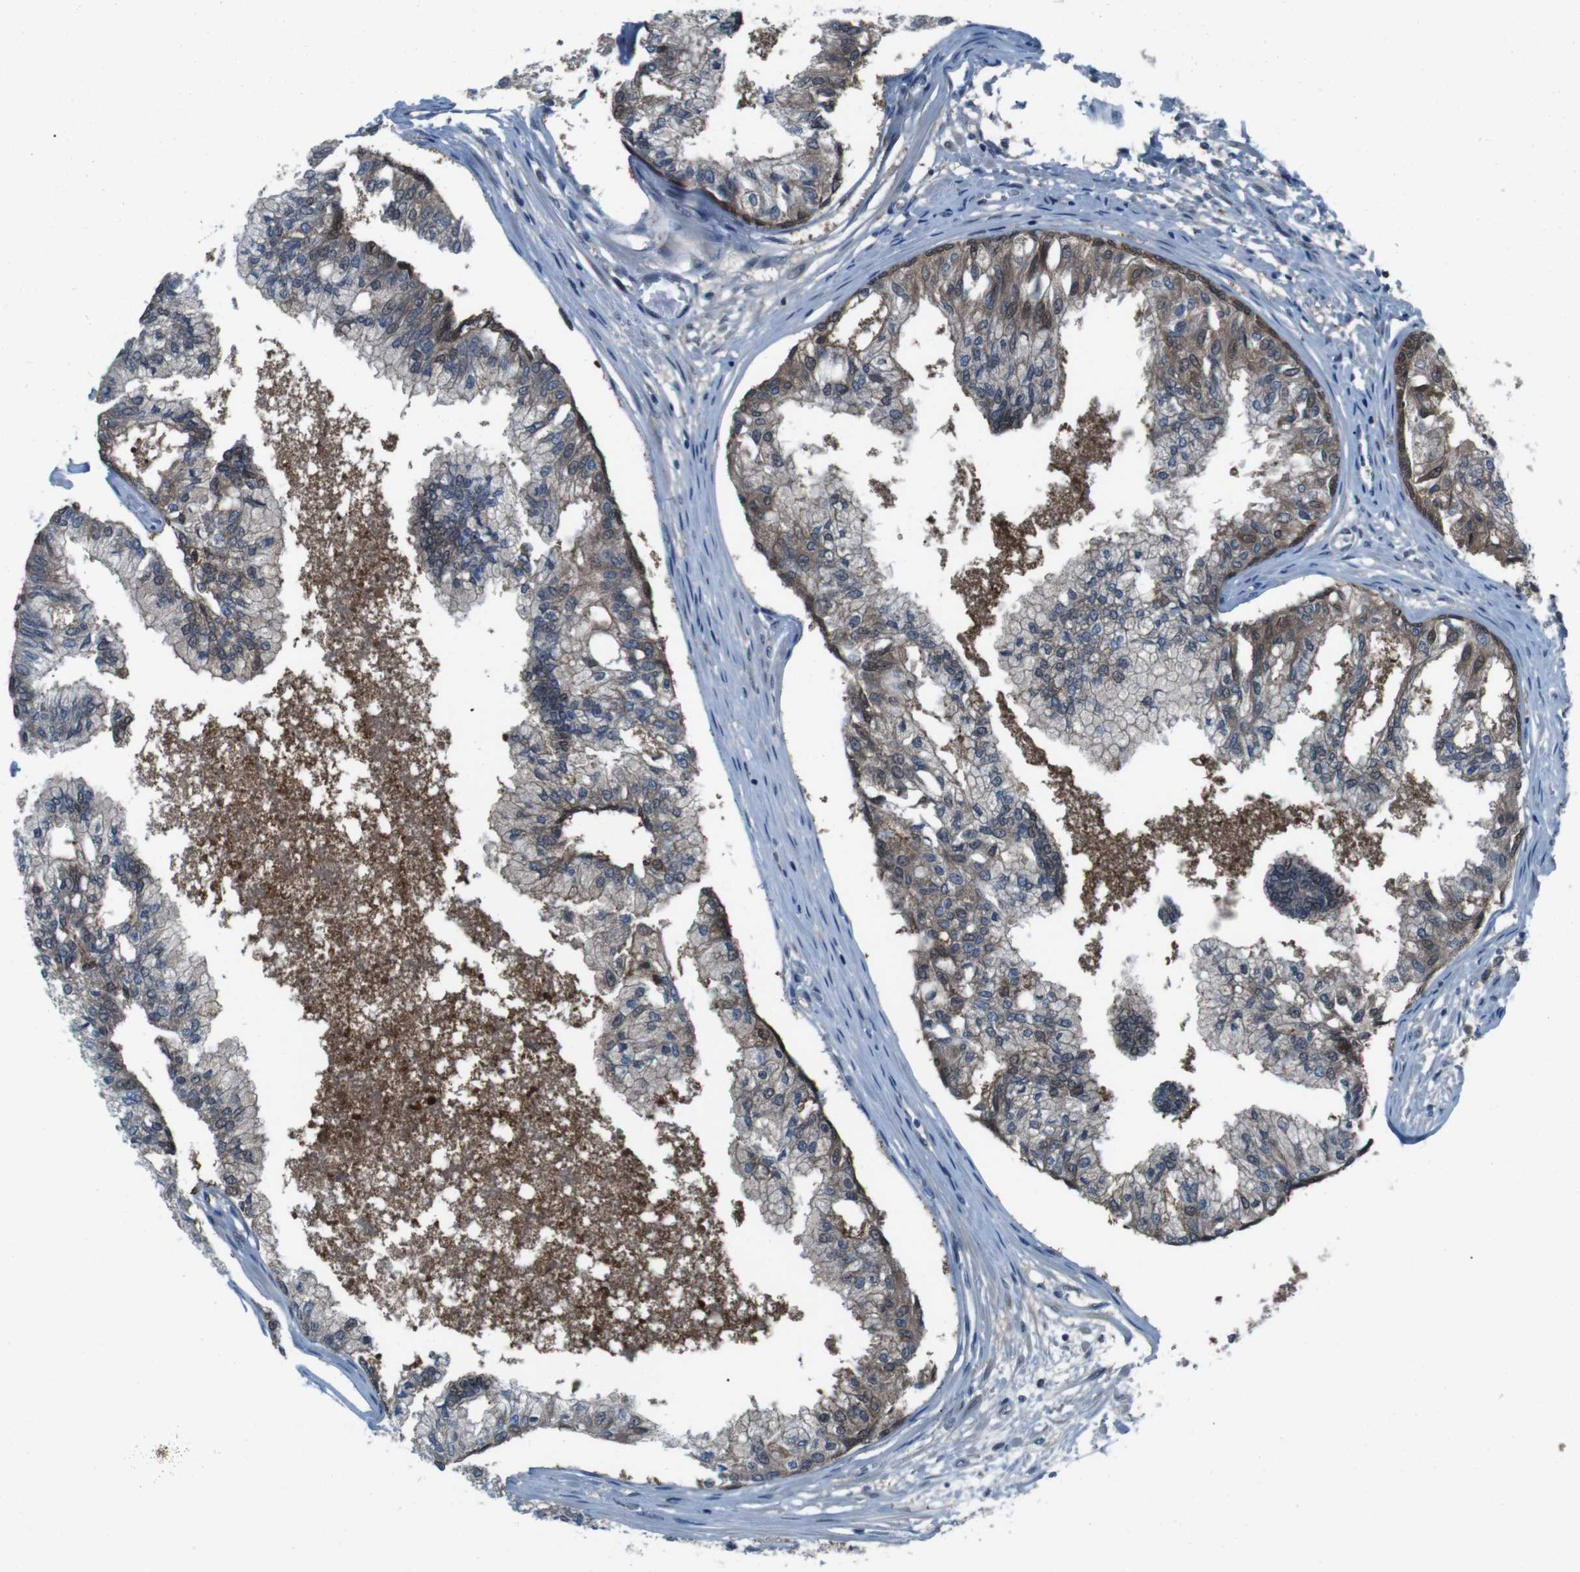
{"staining": {"intensity": "moderate", "quantity": ">75%", "location": "cytoplasmic/membranous,nuclear"}, "tissue": "prostate", "cell_type": "Glandular cells", "image_type": "normal", "snomed": [{"axis": "morphology", "description": "Normal tissue, NOS"}, {"axis": "topography", "description": "Prostate"}, {"axis": "topography", "description": "Seminal veicle"}], "caption": "Protein staining exhibits moderate cytoplasmic/membranous,nuclear positivity in approximately >75% of glandular cells in unremarkable prostate.", "gene": "LRP5", "patient": {"sex": "male", "age": 60}}